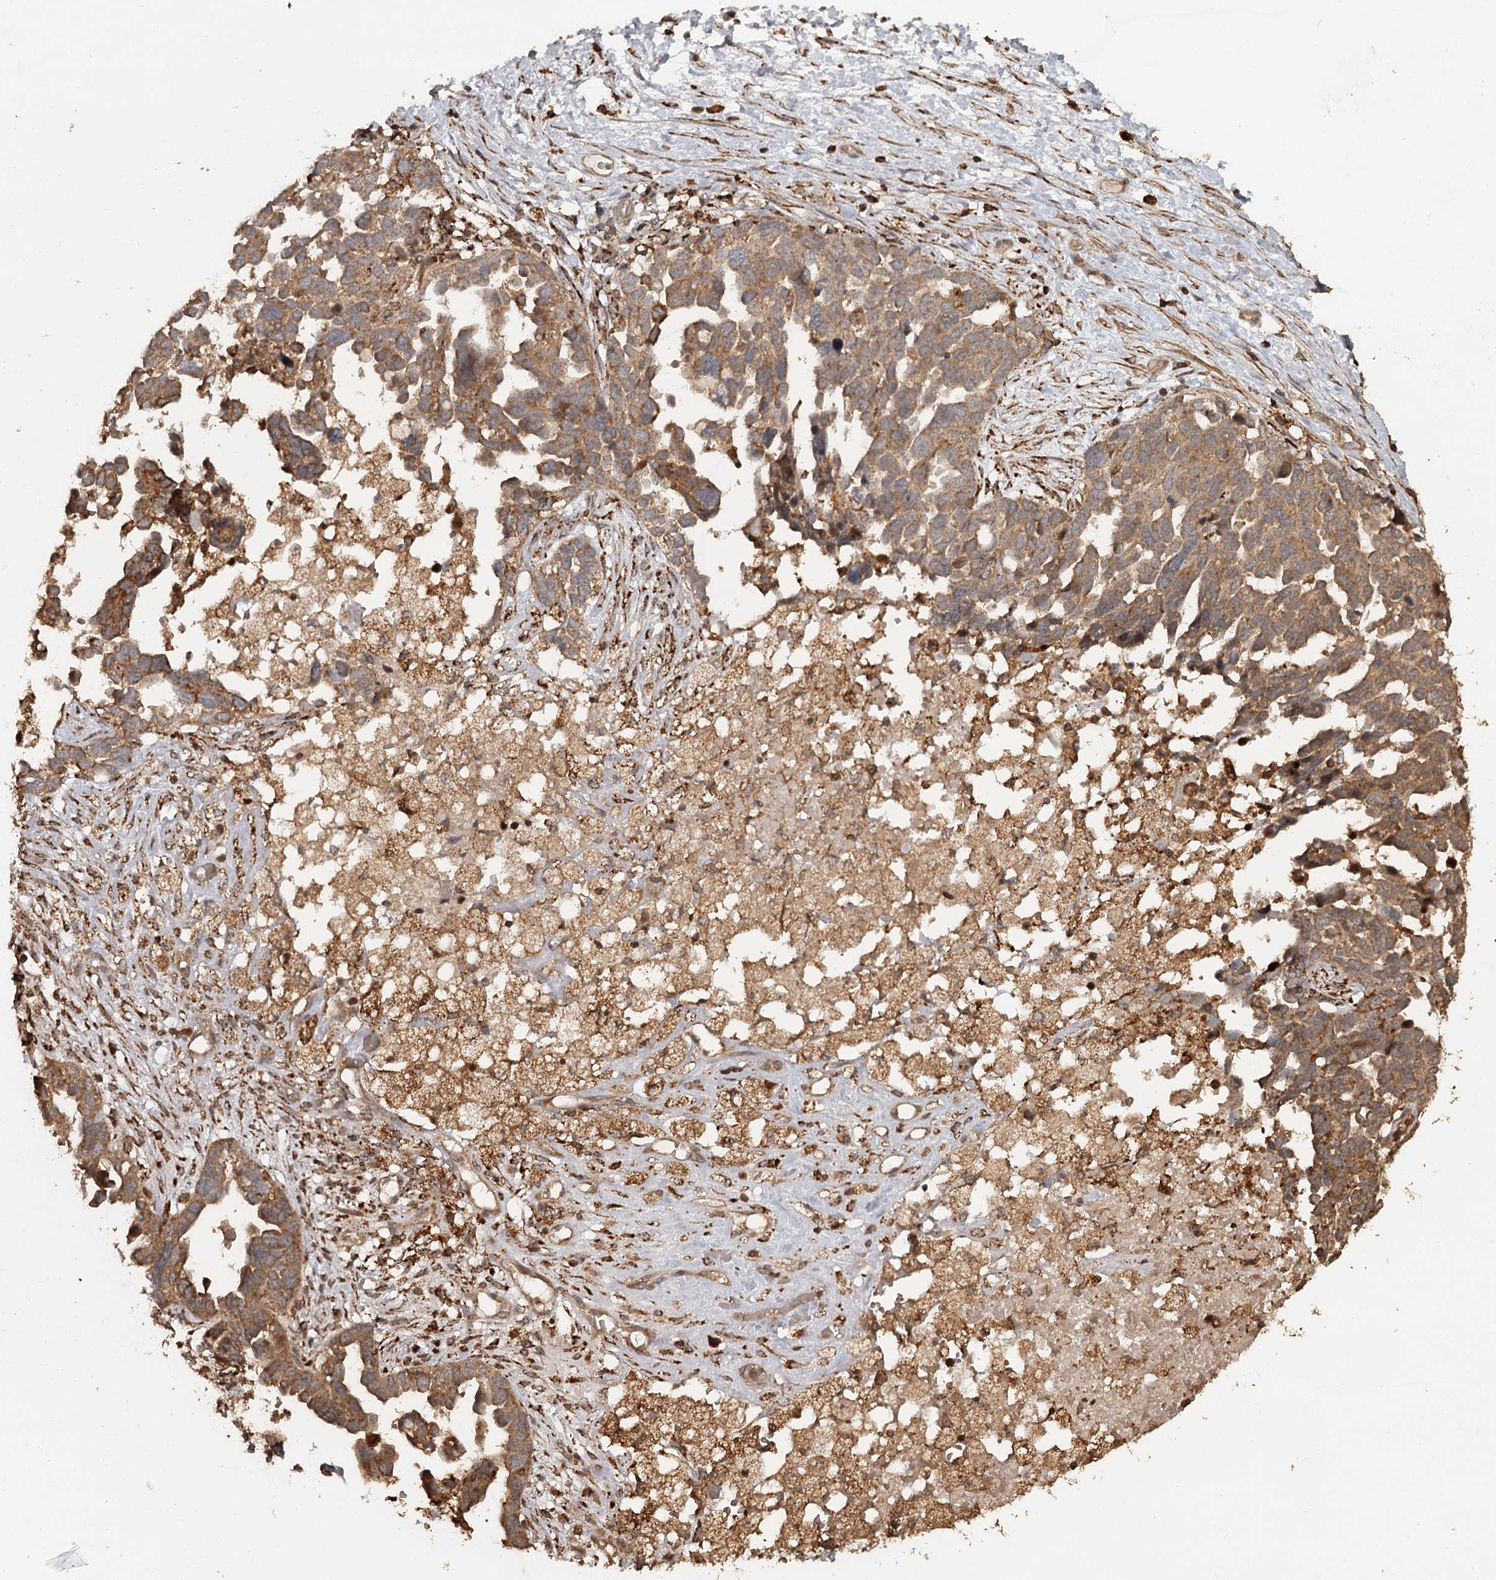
{"staining": {"intensity": "moderate", "quantity": ">75%", "location": "cytoplasmic/membranous"}, "tissue": "ovarian cancer", "cell_type": "Tumor cells", "image_type": "cancer", "snomed": [{"axis": "morphology", "description": "Cystadenocarcinoma, serous, NOS"}, {"axis": "topography", "description": "Ovary"}], "caption": "Tumor cells demonstrate medium levels of moderate cytoplasmic/membranous staining in approximately >75% of cells in human serous cystadenocarcinoma (ovarian).", "gene": "FAXC", "patient": {"sex": "female", "age": 54}}